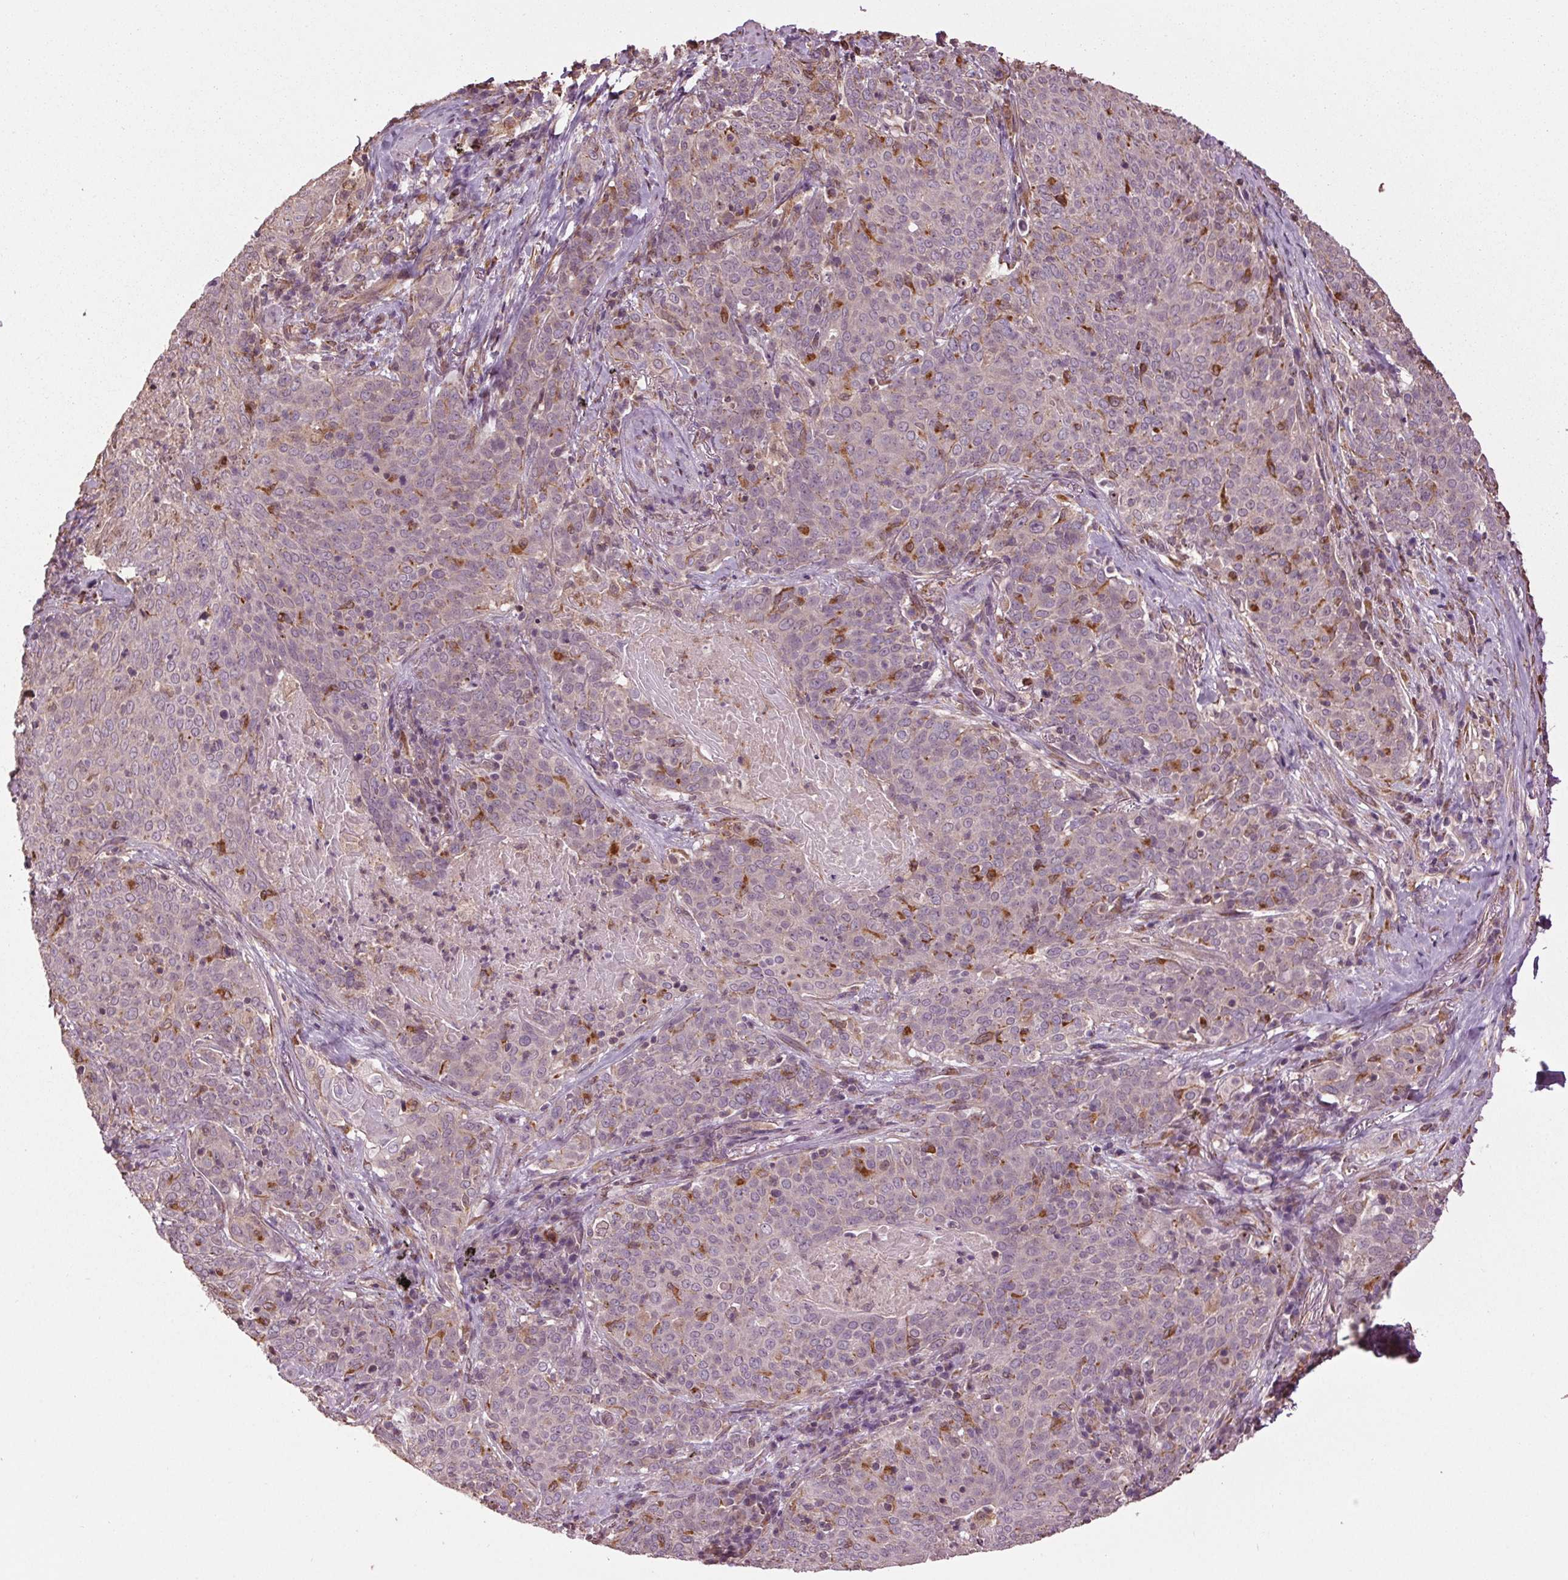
{"staining": {"intensity": "negative", "quantity": "none", "location": "none"}, "tissue": "lung cancer", "cell_type": "Tumor cells", "image_type": "cancer", "snomed": [{"axis": "morphology", "description": "Squamous cell carcinoma, NOS"}, {"axis": "topography", "description": "Lung"}], "caption": "Tumor cells show no significant protein positivity in lung cancer.", "gene": "RNPEP", "patient": {"sex": "male", "age": 82}}